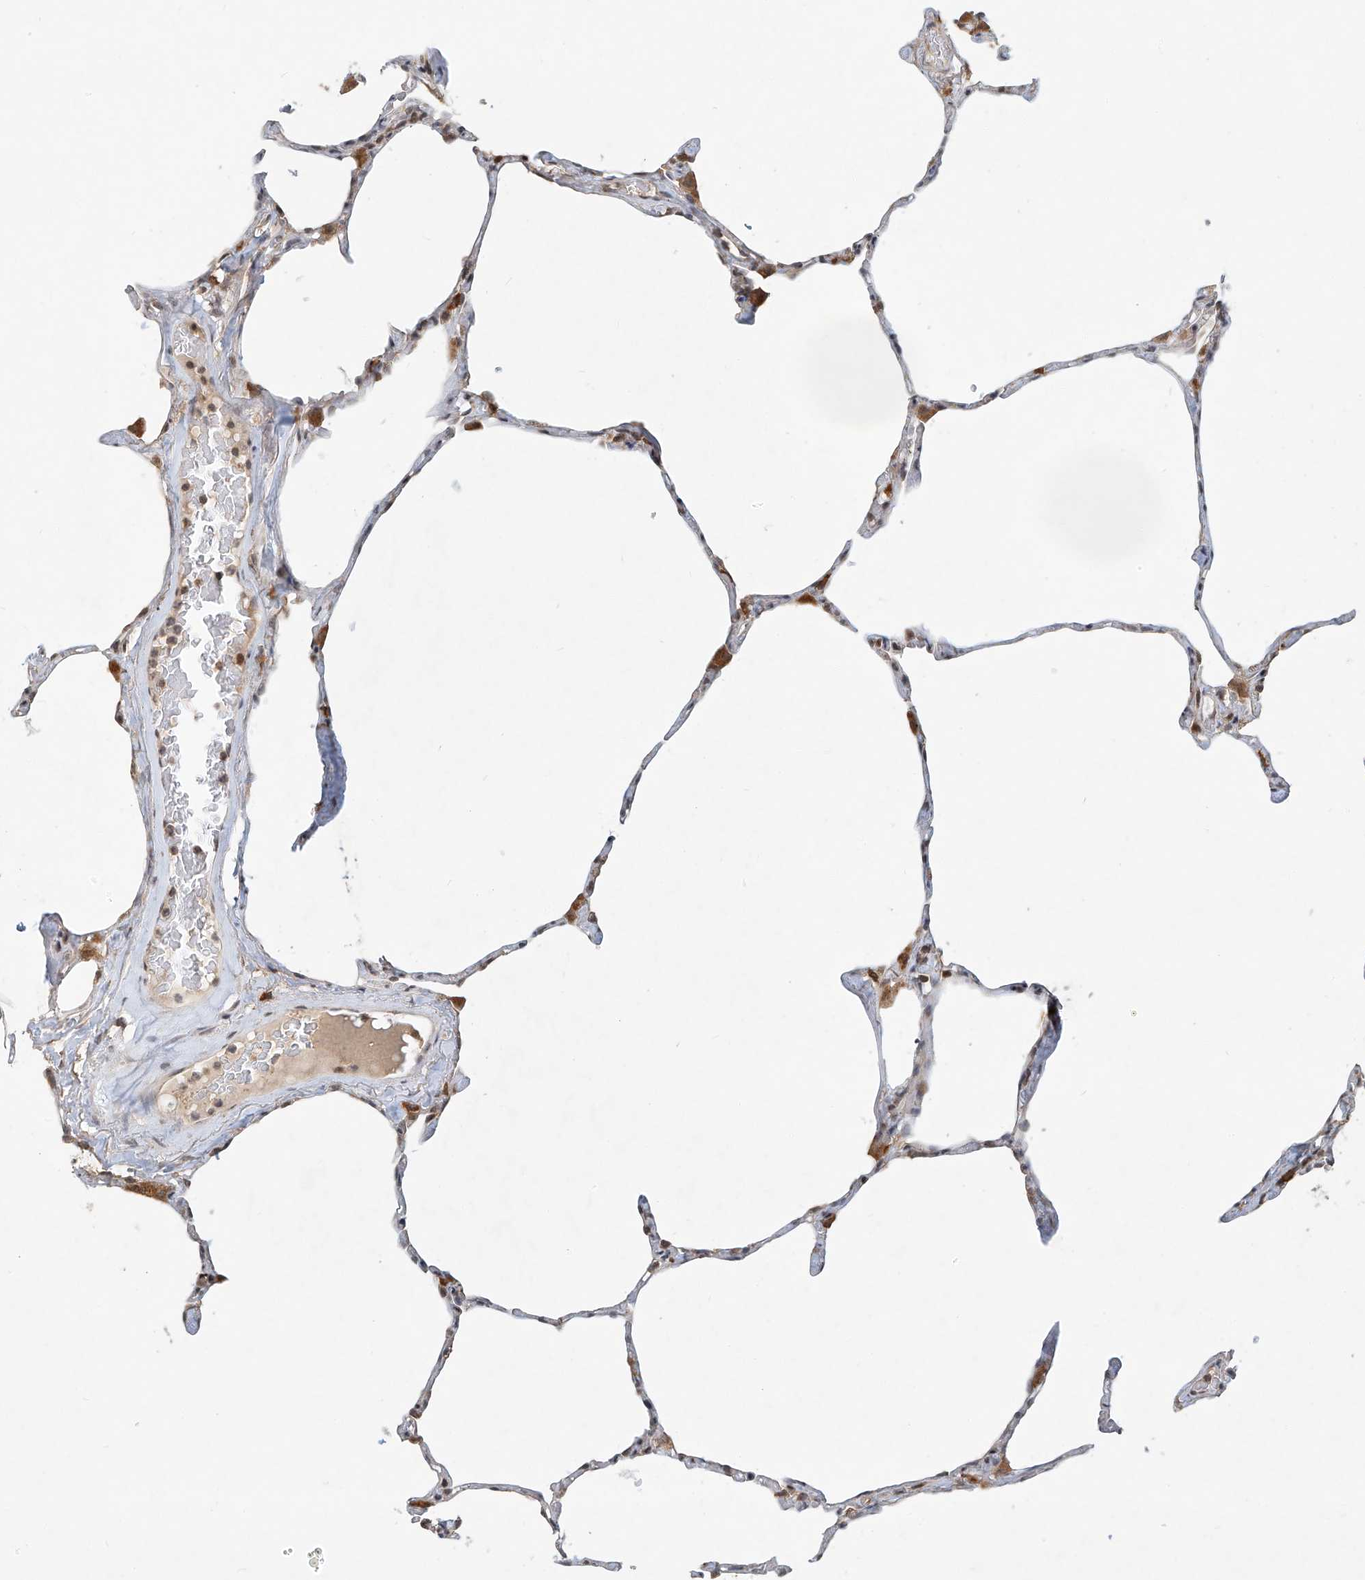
{"staining": {"intensity": "weak", "quantity": "<25%", "location": "cytoplasmic/membranous"}, "tissue": "lung", "cell_type": "Alveolar cells", "image_type": "normal", "snomed": [{"axis": "morphology", "description": "Normal tissue, NOS"}, {"axis": "topography", "description": "Lung"}], "caption": "IHC micrograph of unremarkable lung: lung stained with DAB (3,3'-diaminobenzidine) reveals no significant protein expression in alveolar cells.", "gene": "SYTL3", "patient": {"sex": "male", "age": 65}}